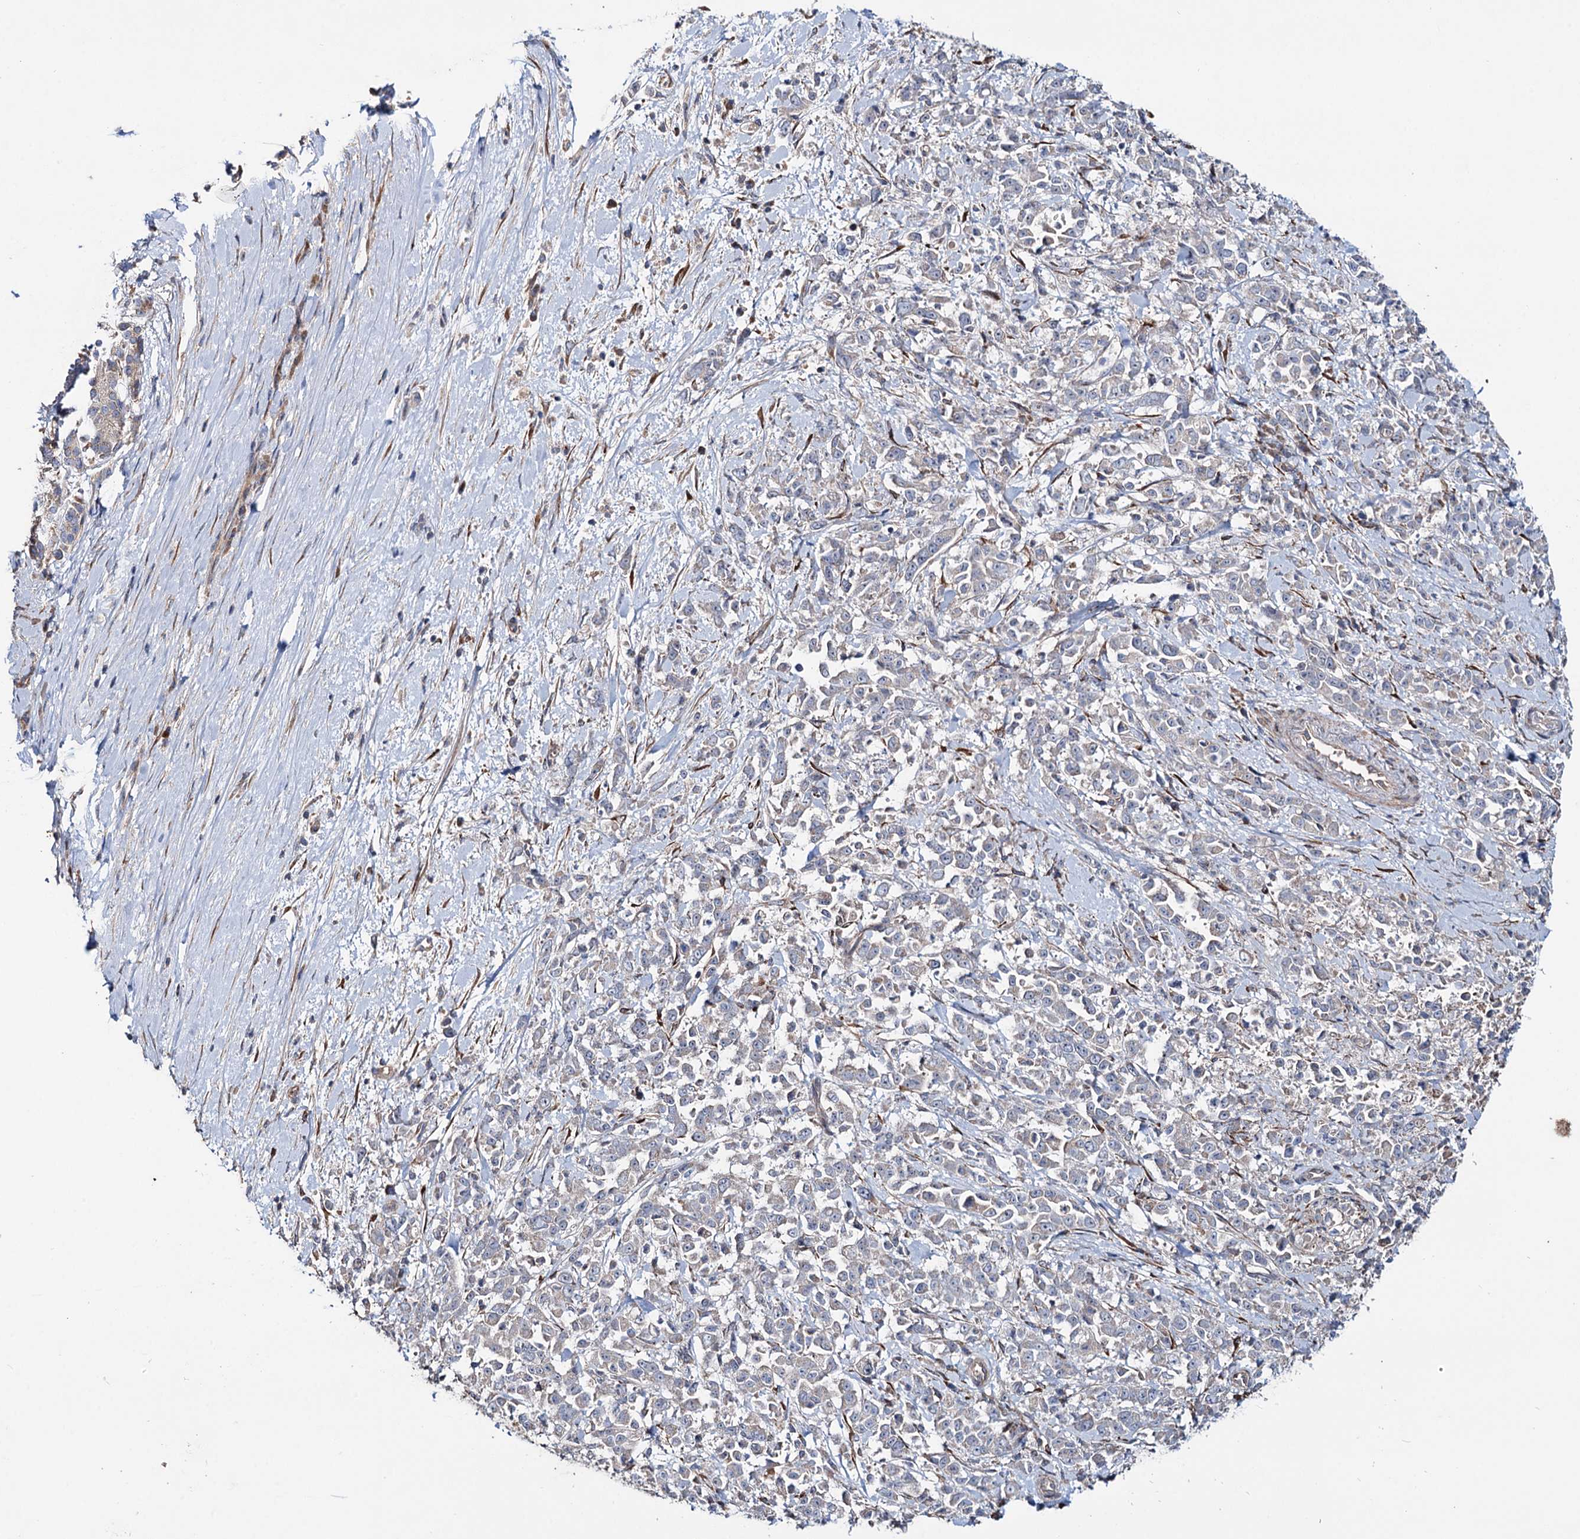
{"staining": {"intensity": "negative", "quantity": "none", "location": "none"}, "tissue": "pancreatic cancer", "cell_type": "Tumor cells", "image_type": "cancer", "snomed": [{"axis": "morphology", "description": "Normal tissue, NOS"}, {"axis": "morphology", "description": "Adenocarcinoma, NOS"}, {"axis": "topography", "description": "Pancreas"}], "caption": "Immunohistochemistry (IHC) micrograph of neoplastic tissue: pancreatic cancer (adenocarcinoma) stained with DAB (3,3'-diaminobenzidine) reveals no significant protein positivity in tumor cells.", "gene": "PTDSS2", "patient": {"sex": "female", "age": 64}}